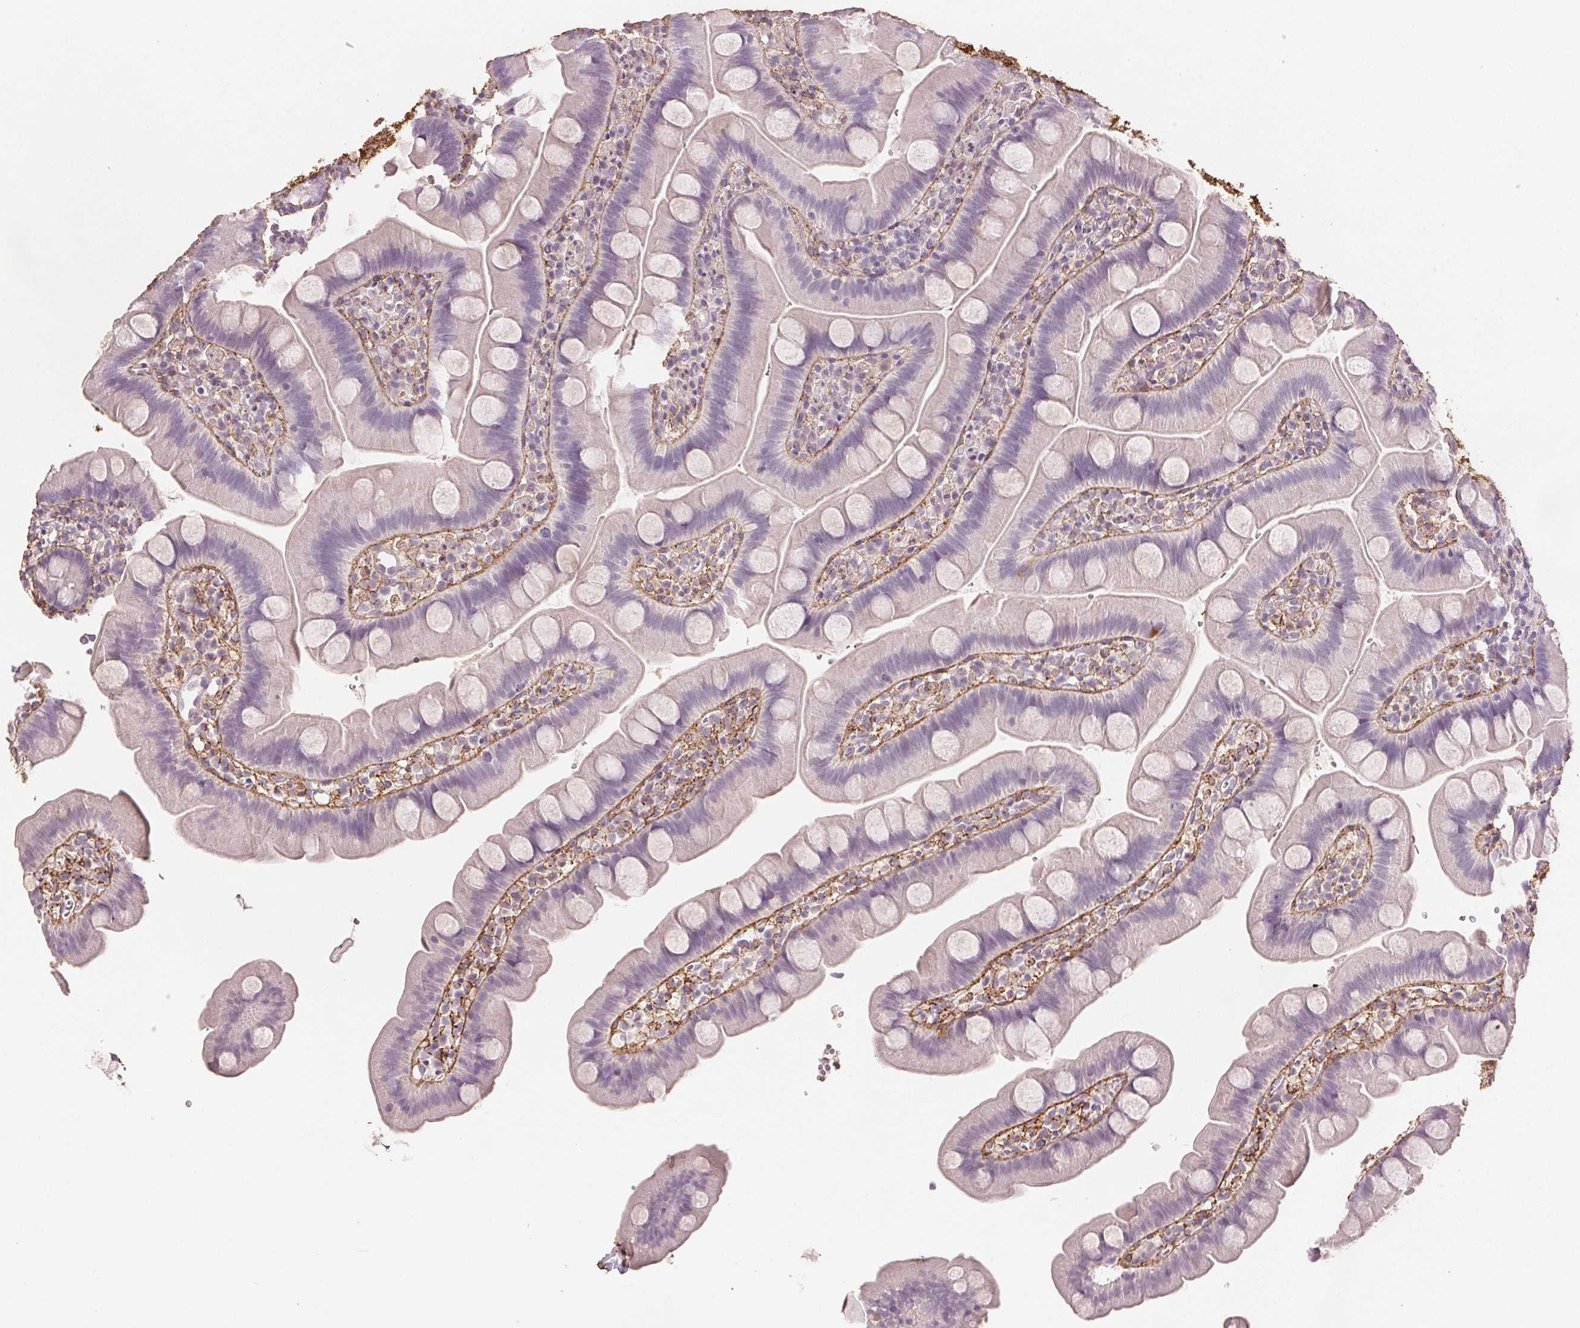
{"staining": {"intensity": "negative", "quantity": "none", "location": "none"}, "tissue": "small intestine", "cell_type": "Glandular cells", "image_type": "normal", "snomed": [{"axis": "morphology", "description": "Normal tissue, NOS"}, {"axis": "topography", "description": "Small intestine"}], "caption": "The photomicrograph shows no significant expression in glandular cells of small intestine.", "gene": "FBN1", "patient": {"sex": "female", "age": 68}}